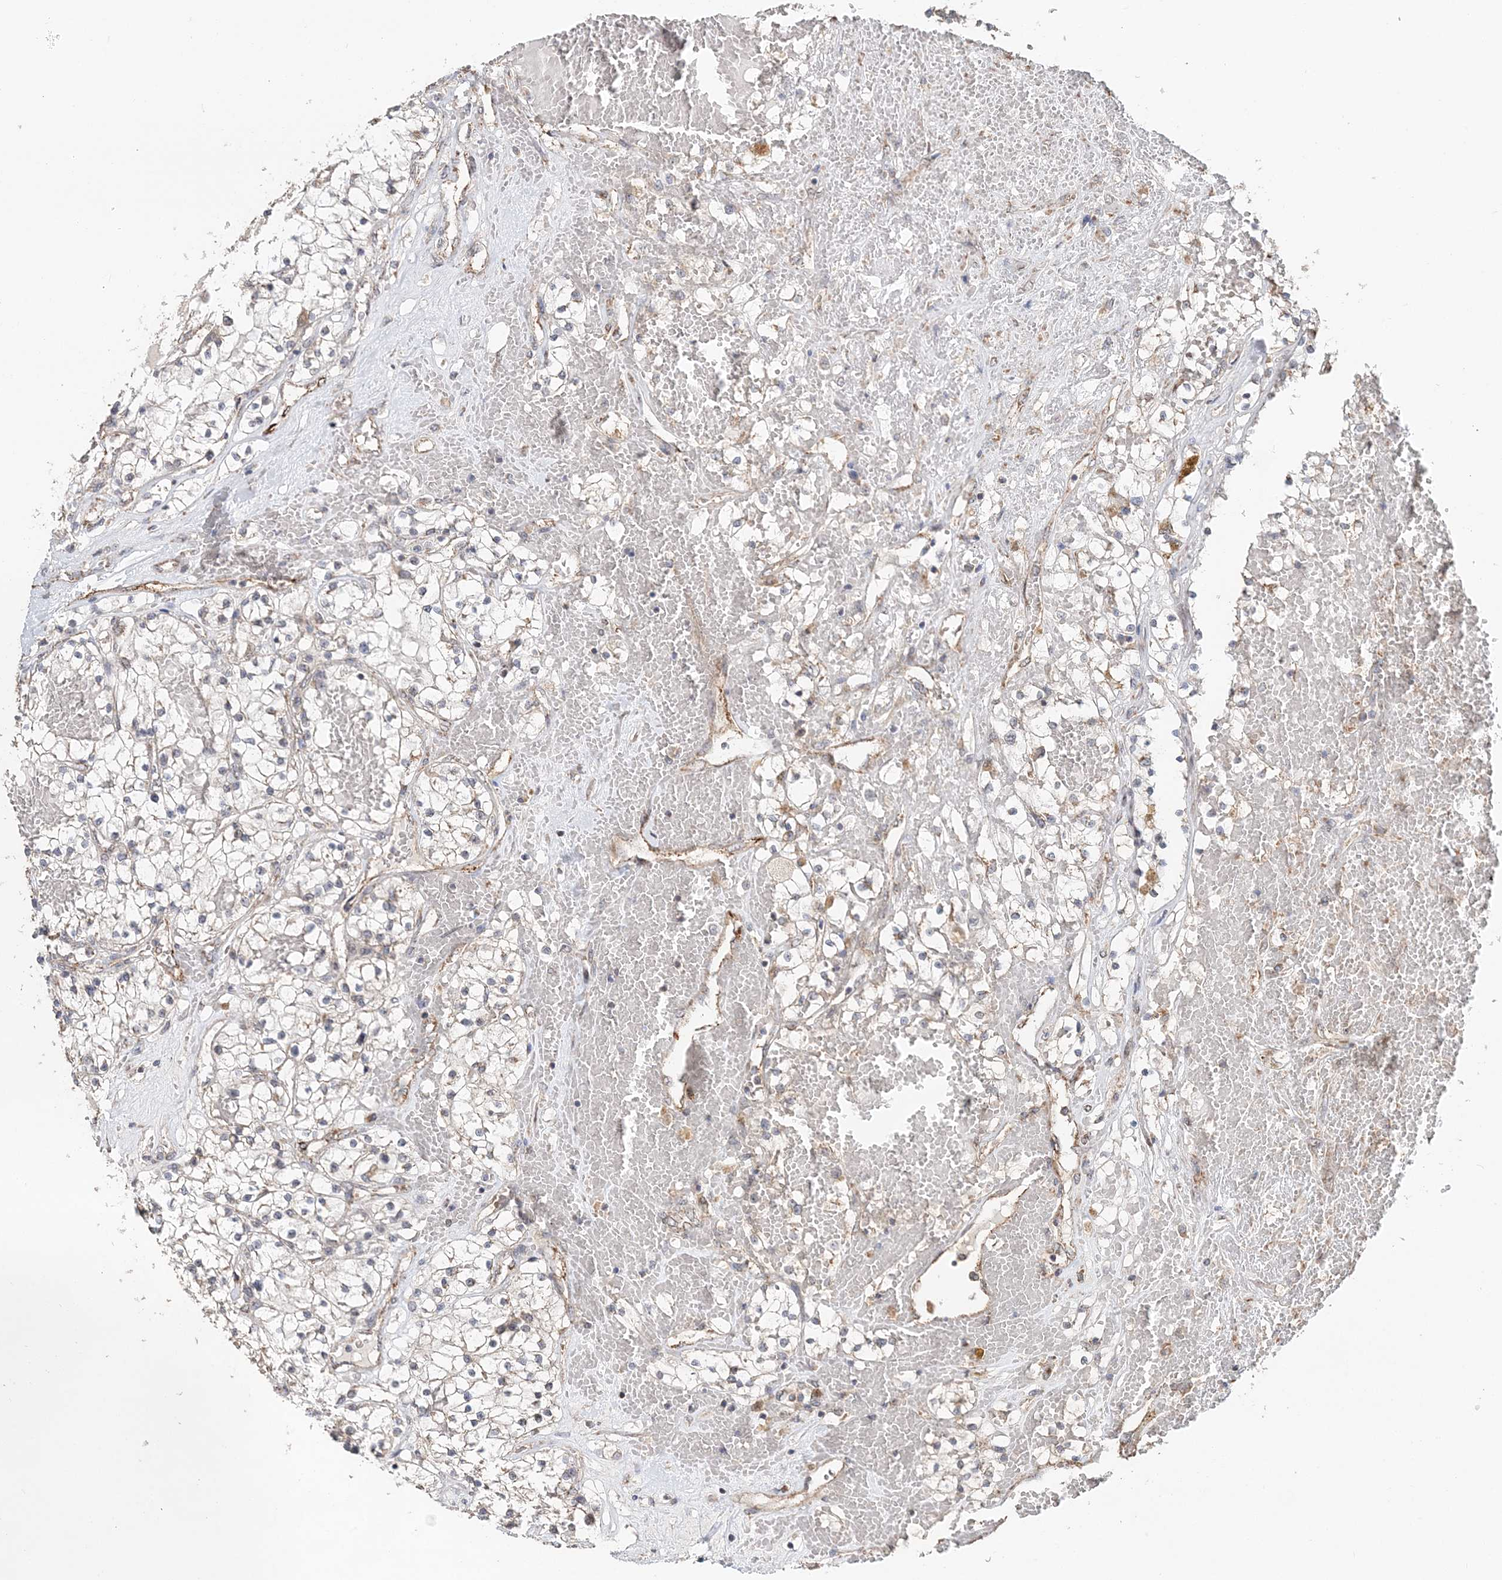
{"staining": {"intensity": "negative", "quantity": "none", "location": "none"}, "tissue": "renal cancer", "cell_type": "Tumor cells", "image_type": "cancer", "snomed": [{"axis": "morphology", "description": "Normal tissue, NOS"}, {"axis": "morphology", "description": "Adenocarcinoma, NOS"}, {"axis": "topography", "description": "Kidney"}], "caption": "DAB (3,3'-diaminobenzidine) immunohistochemical staining of renal adenocarcinoma shows no significant positivity in tumor cells.", "gene": "FBXO38", "patient": {"sex": "male", "age": 68}}